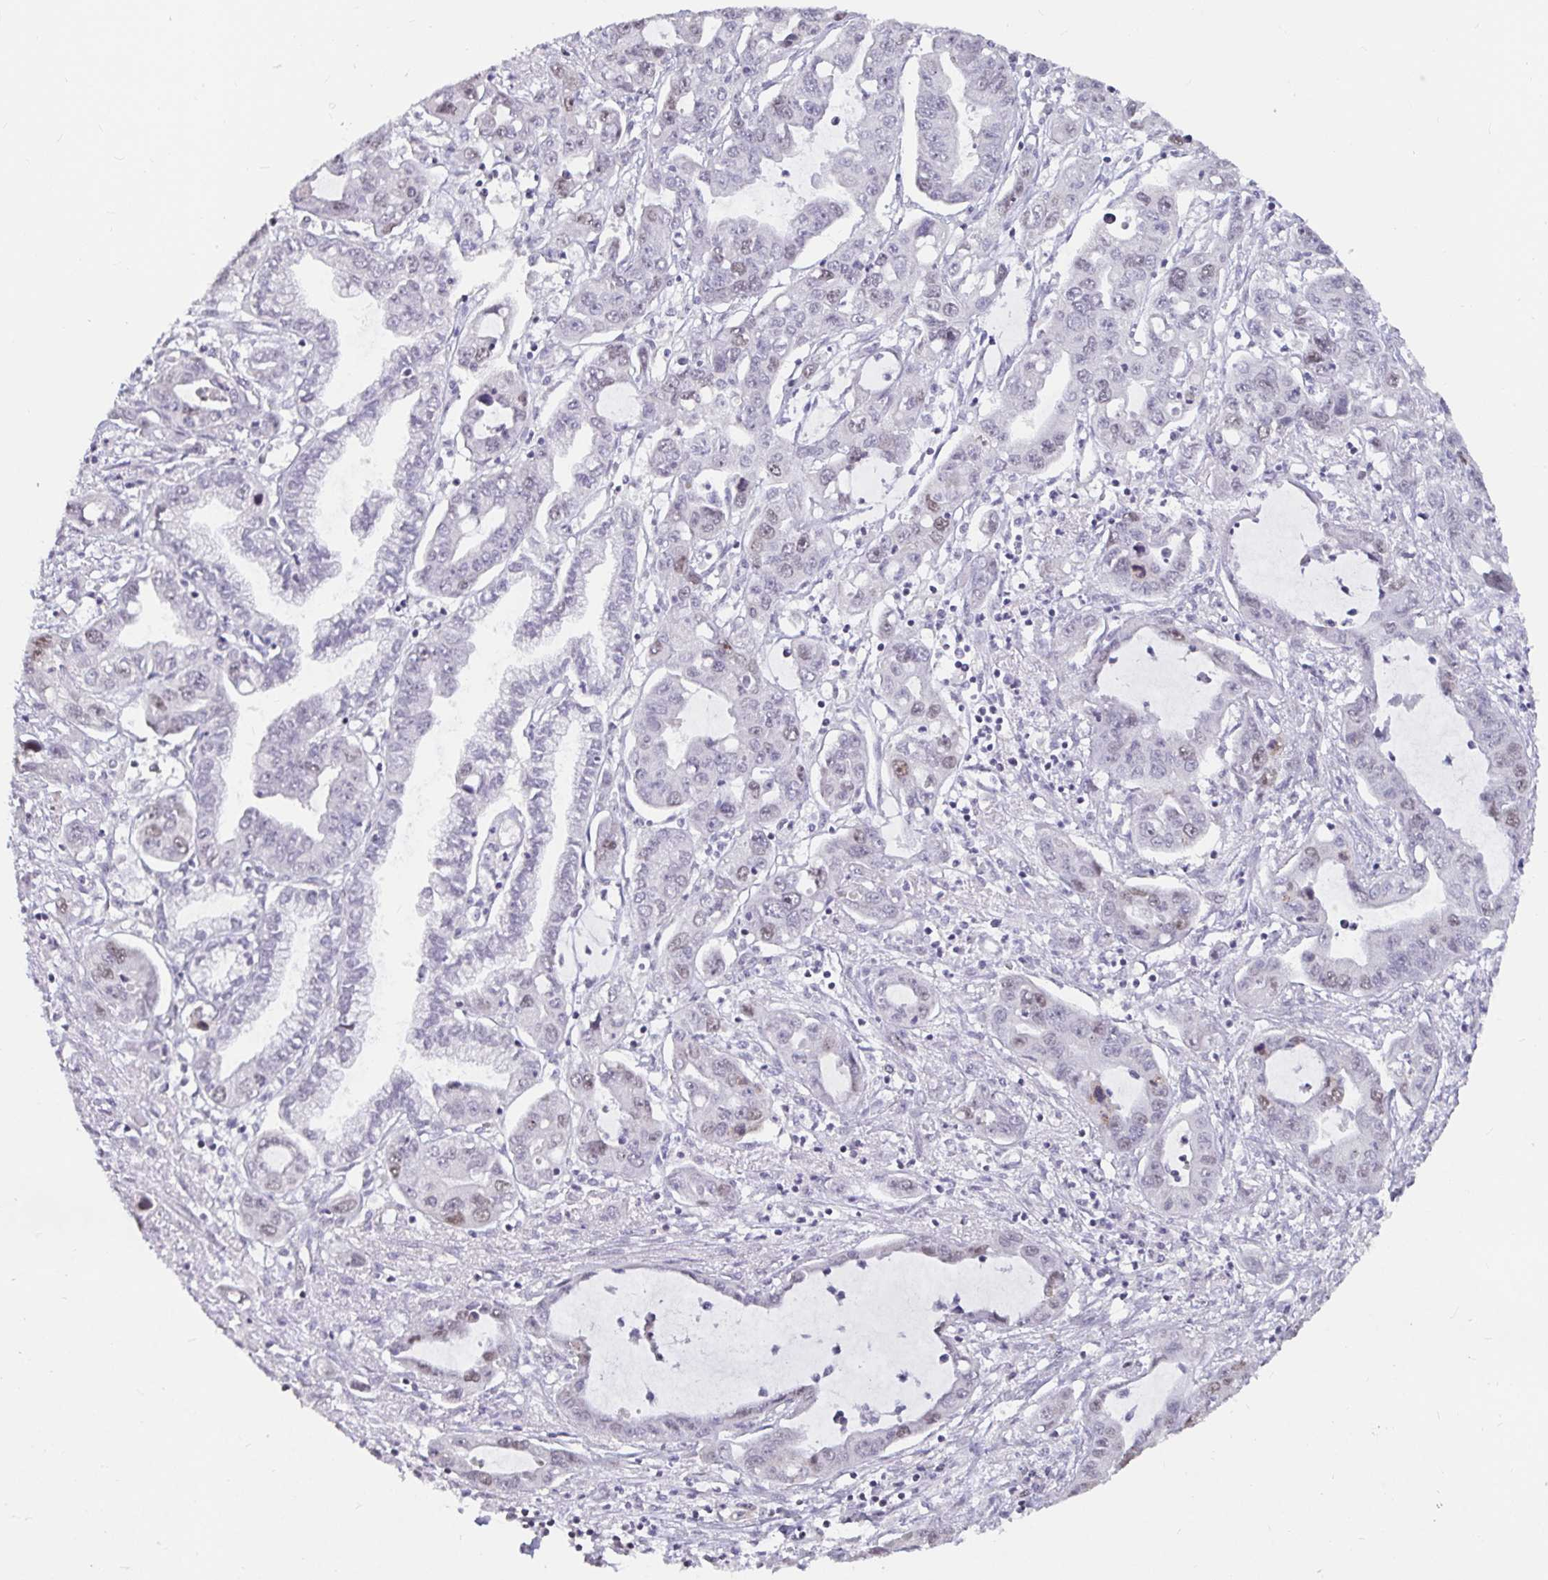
{"staining": {"intensity": "weak", "quantity": "<25%", "location": "nuclear"}, "tissue": "liver cancer", "cell_type": "Tumor cells", "image_type": "cancer", "snomed": [{"axis": "morphology", "description": "Cholangiocarcinoma"}, {"axis": "topography", "description": "Liver"}], "caption": "Human cholangiocarcinoma (liver) stained for a protein using IHC shows no staining in tumor cells.", "gene": "ANLN", "patient": {"sex": "male", "age": 58}}